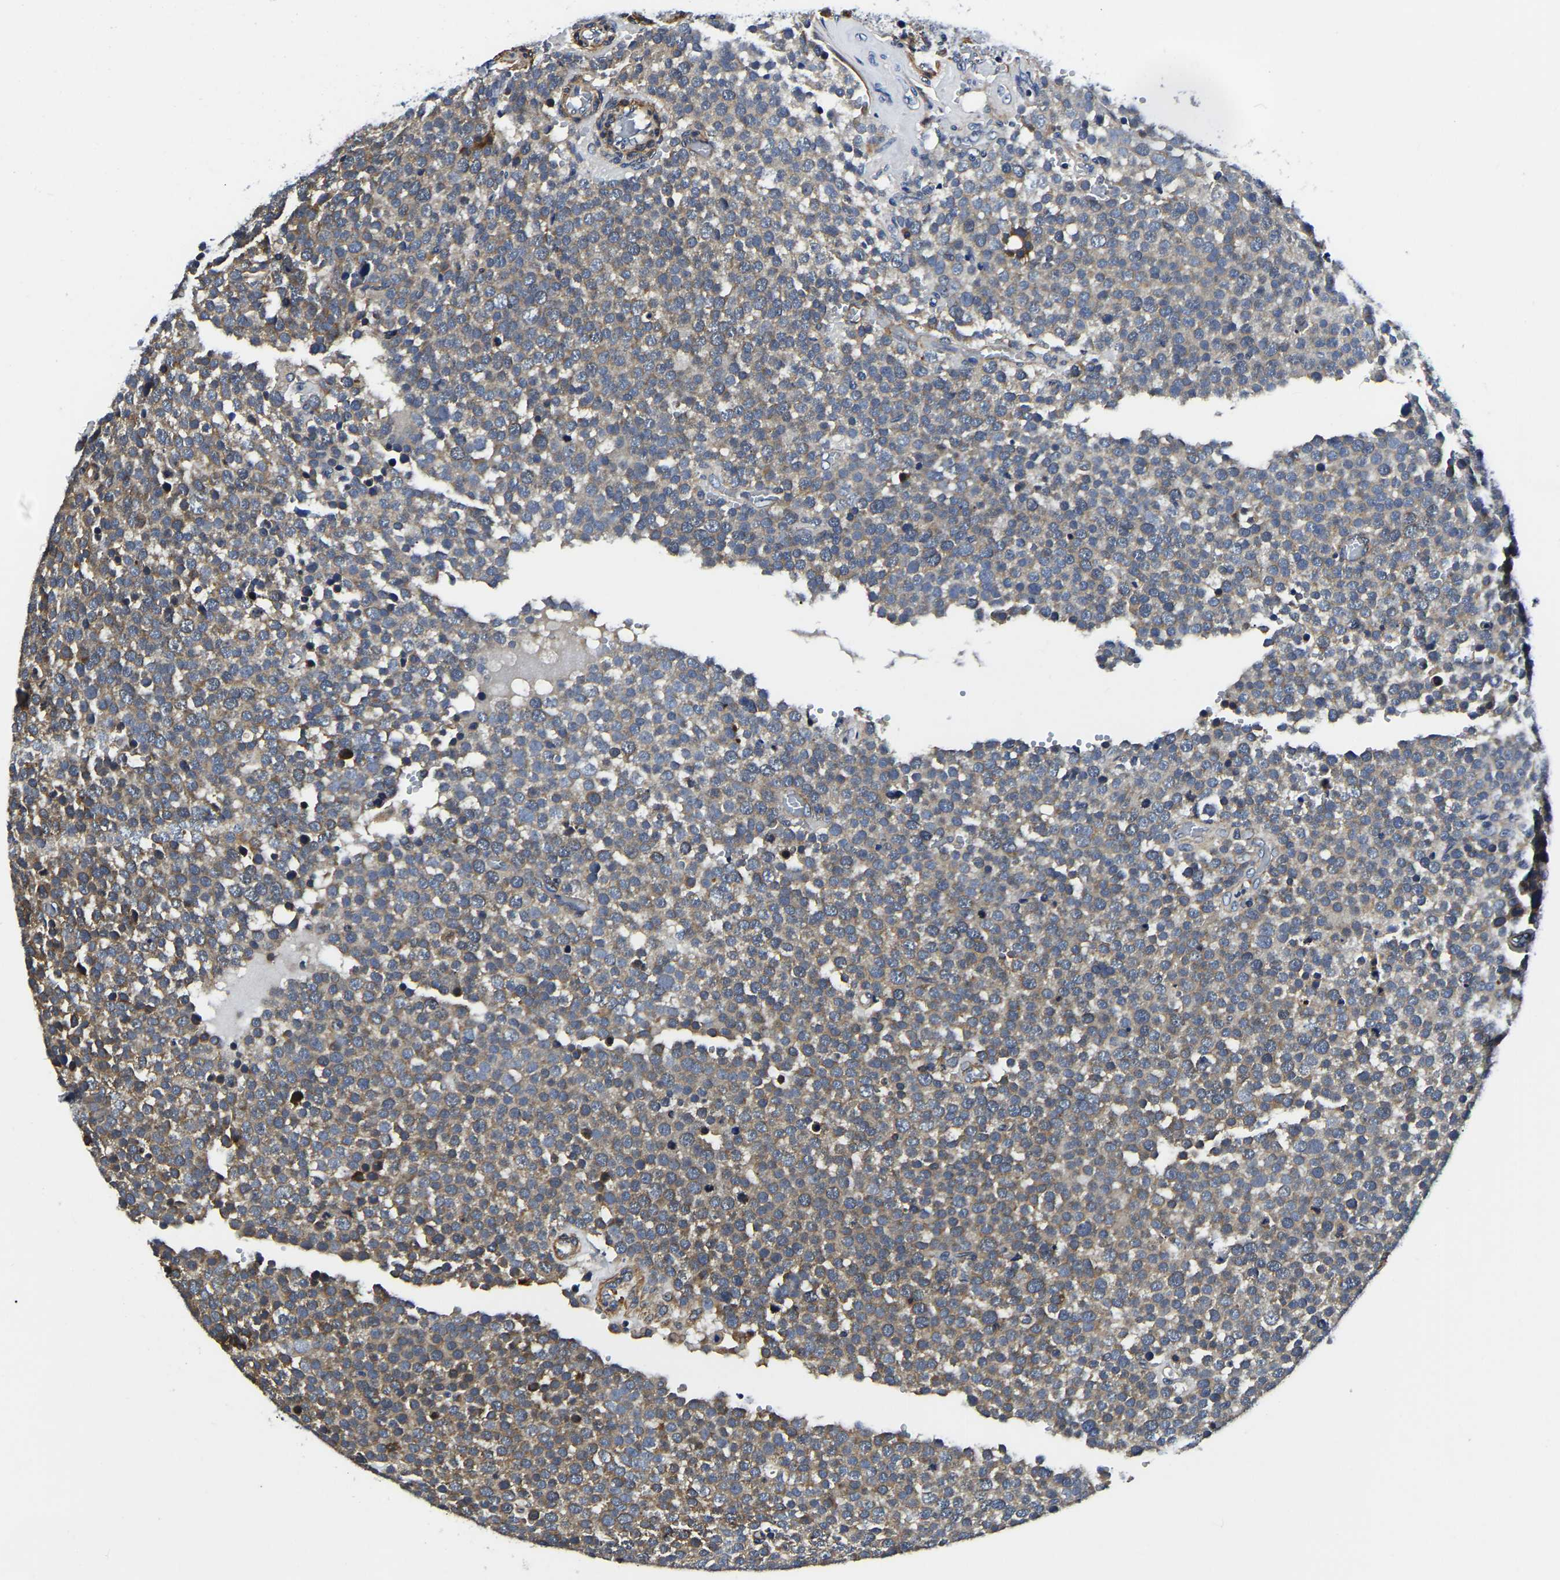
{"staining": {"intensity": "moderate", "quantity": ">75%", "location": "cytoplasmic/membranous"}, "tissue": "testis cancer", "cell_type": "Tumor cells", "image_type": "cancer", "snomed": [{"axis": "morphology", "description": "Normal tissue, NOS"}, {"axis": "morphology", "description": "Seminoma, NOS"}, {"axis": "topography", "description": "Testis"}], "caption": "Immunohistochemistry (IHC) image of neoplastic tissue: human testis cancer (seminoma) stained using immunohistochemistry (IHC) exhibits medium levels of moderate protein expression localized specifically in the cytoplasmic/membranous of tumor cells, appearing as a cytoplasmic/membranous brown color.", "gene": "KCTD17", "patient": {"sex": "male", "age": 71}}